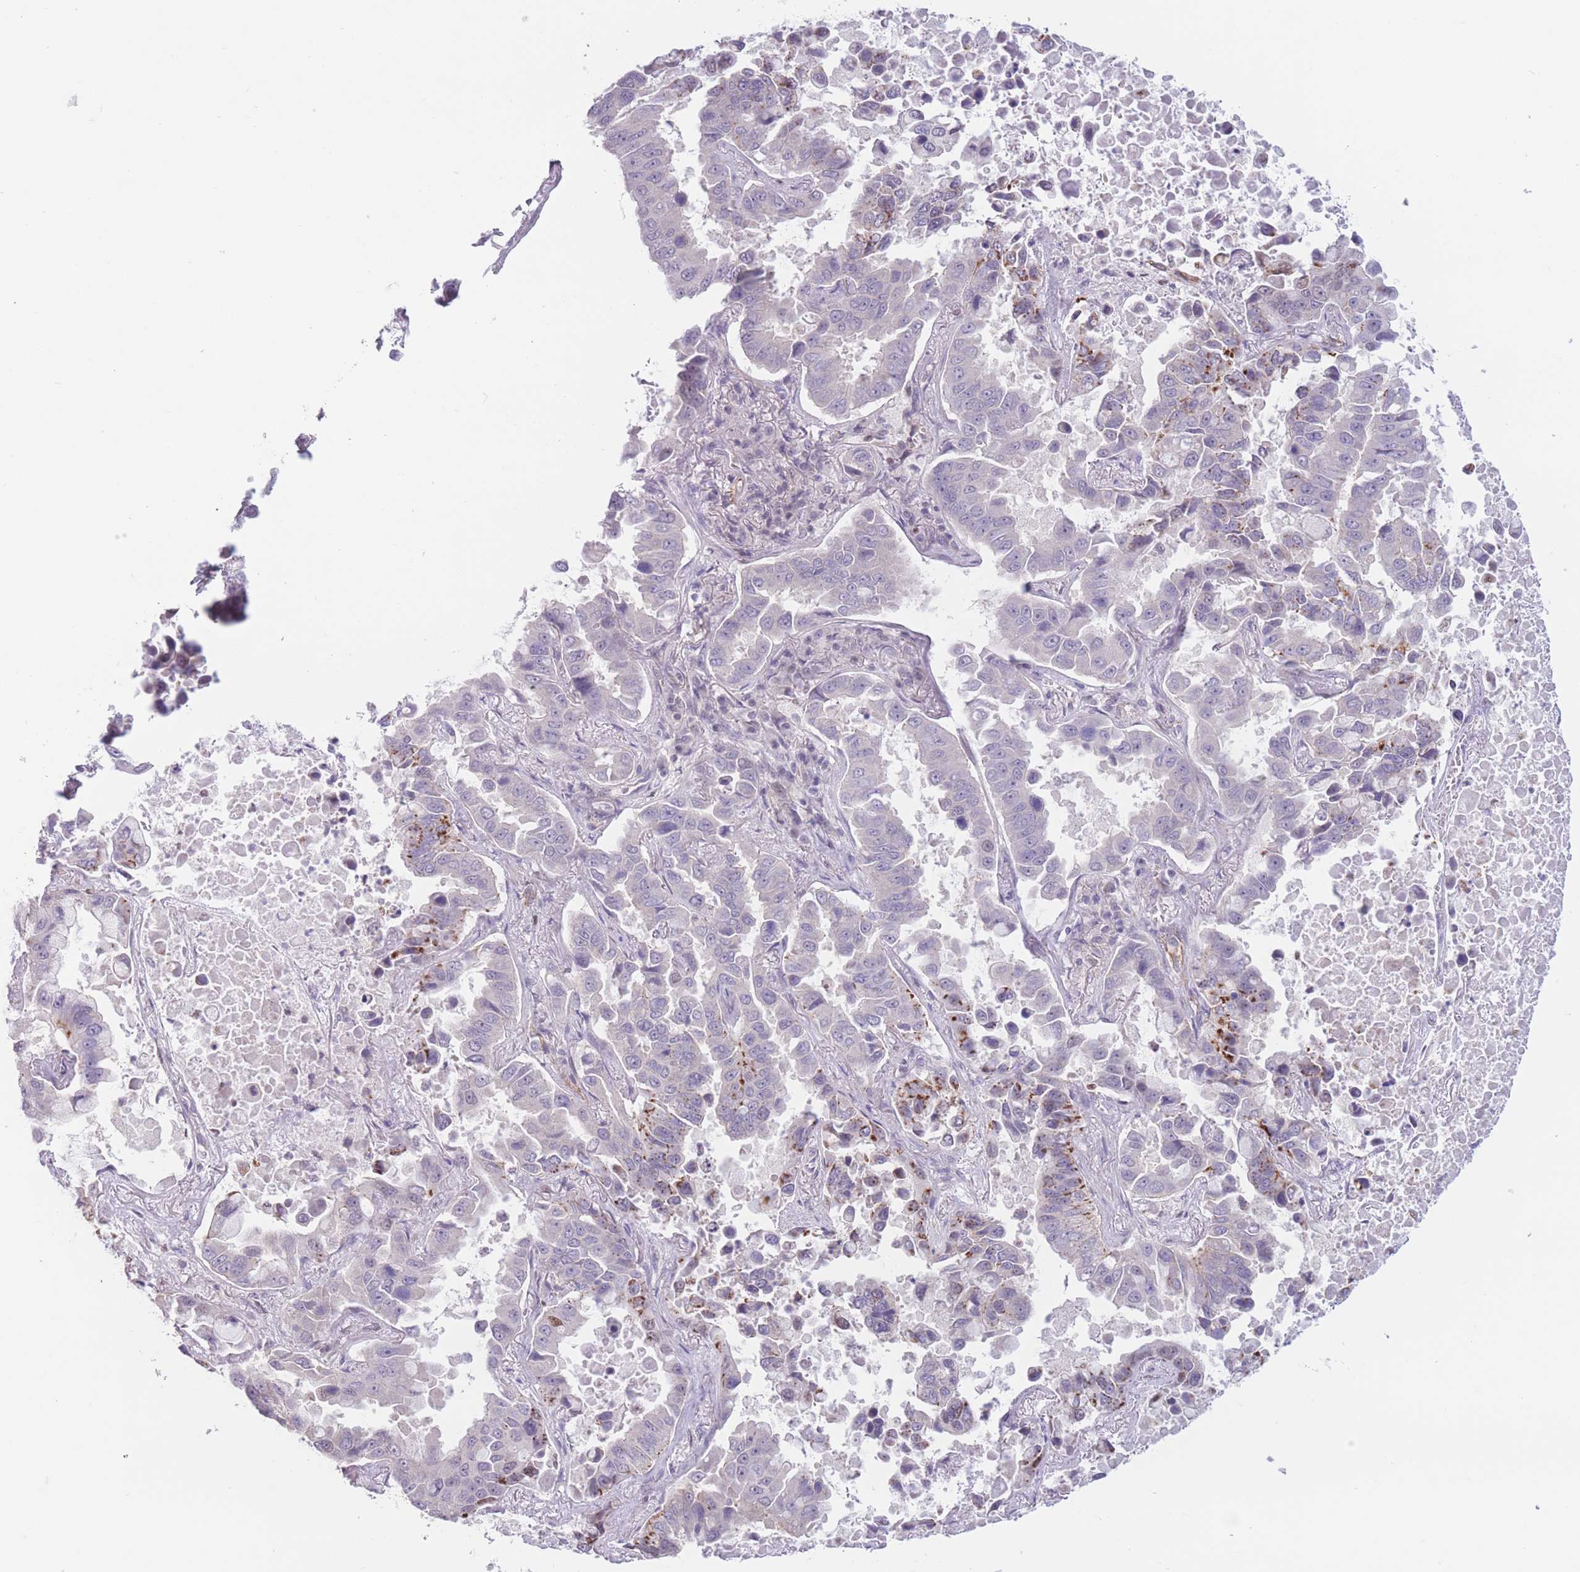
{"staining": {"intensity": "moderate", "quantity": "<25%", "location": "cytoplasmic/membranous"}, "tissue": "lung cancer", "cell_type": "Tumor cells", "image_type": "cancer", "snomed": [{"axis": "morphology", "description": "Adenocarcinoma, NOS"}, {"axis": "topography", "description": "Lung"}], "caption": "Immunohistochemical staining of lung cancer demonstrates moderate cytoplasmic/membranous protein staining in approximately <25% of tumor cells.", "gene": "ZNF439", "patient": {"sex": "male", "age": 64}}